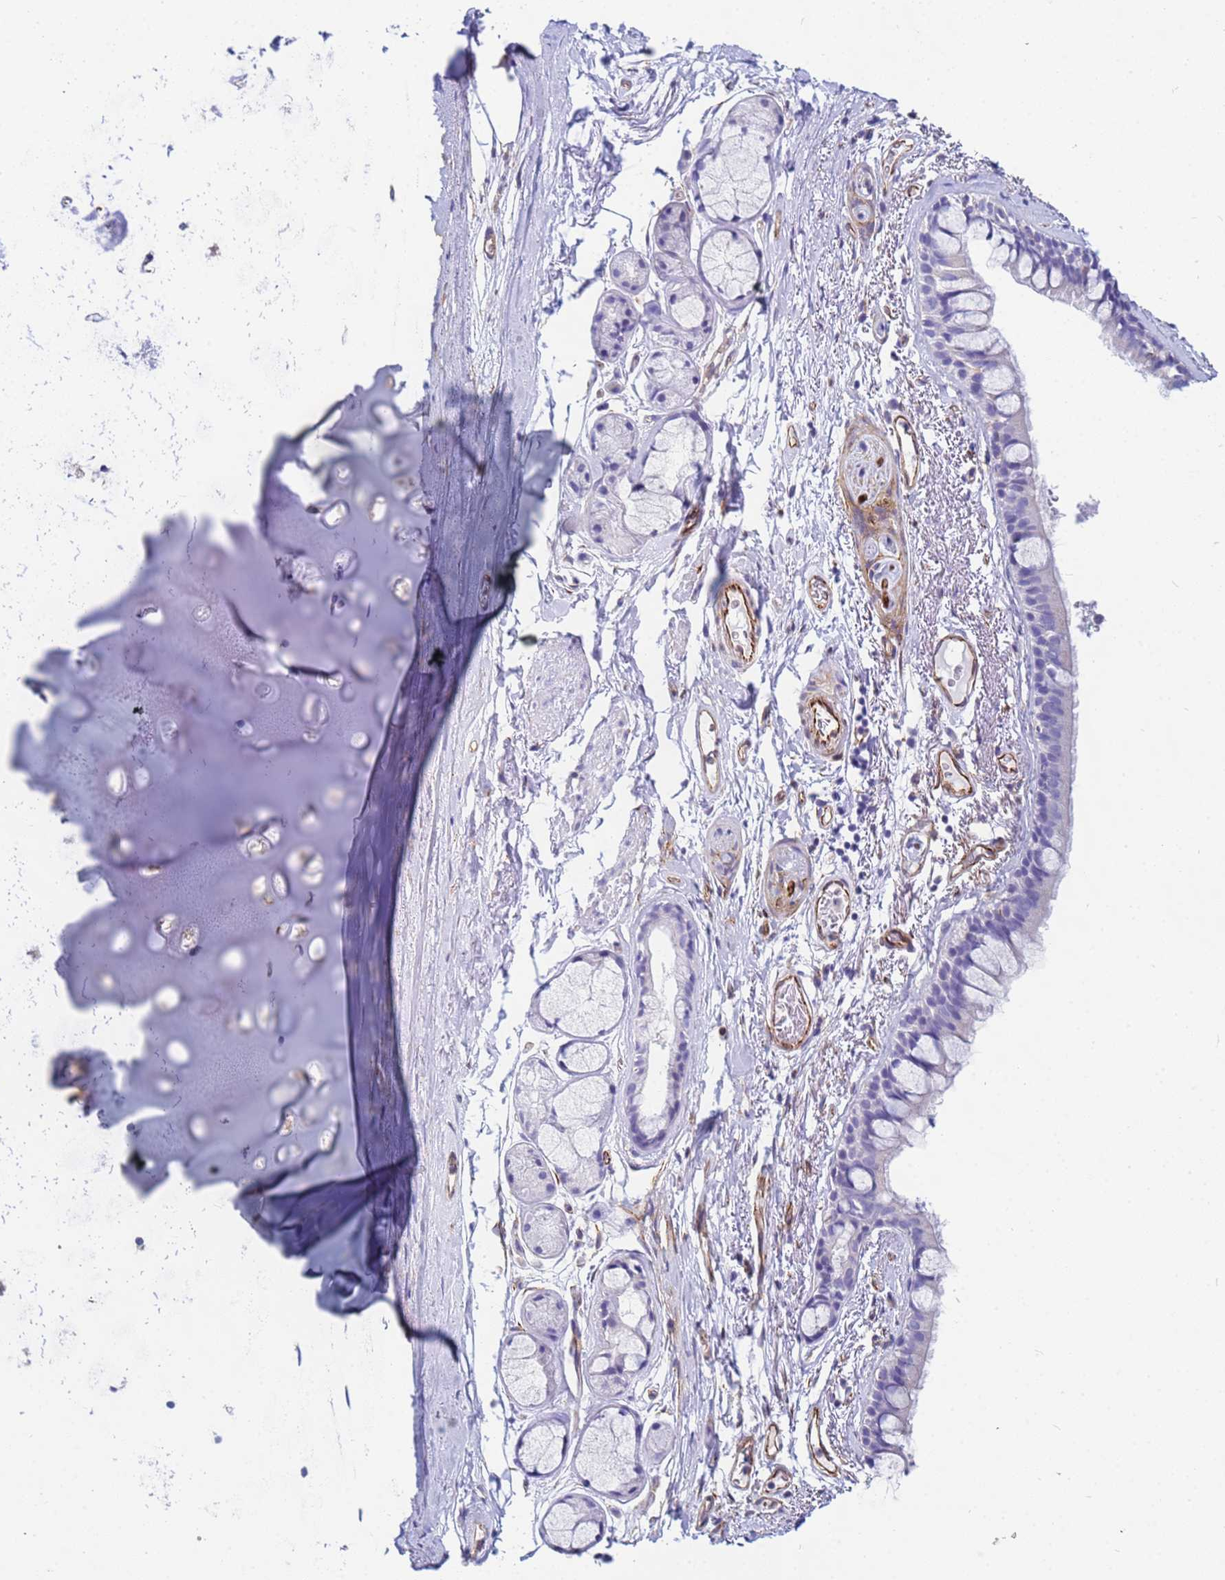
{"staining": {"intensity": "negative", "quantity": "none", "location": "none"}, "tissue": "adipose tissue", "cell_type": "Adipocytes", "image_type": "normal", "snomed": [{"axis": "morphology", "description": "Normal tissue, NOS"}, {"axis": "topography", "description": "Lymph node"}, {"axis": "topography", "description": "Bronchus"}], "caption": "Adipose tissue was stained to show a protein in brown. There is no significant positivity in adipocytes. (Stains: DAB (3,3'-diaminobenzidine) immunohistochemistry with hematoxylin counter stain, Microscopy: brightfield microscopy at high magnification).", "gene": "UBXN2B", "patient": {"sex": "male", "age": 63}}